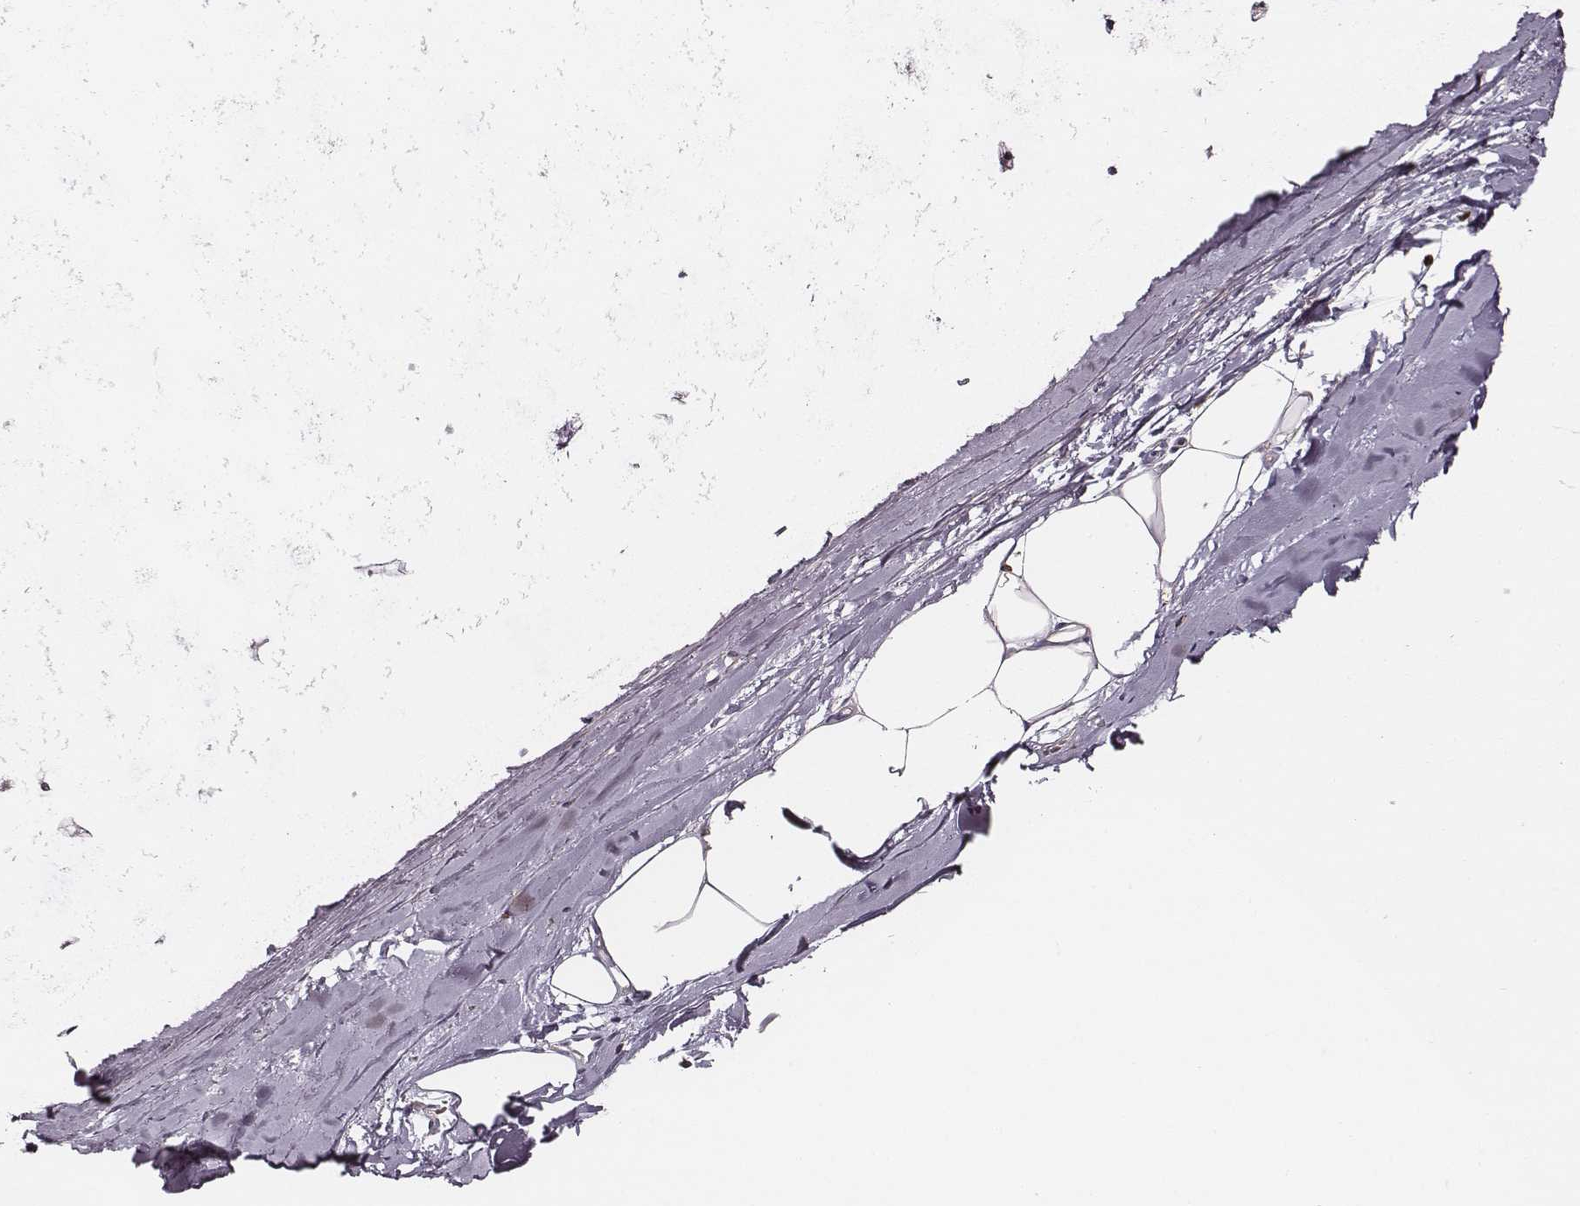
{"staining": {"intensity": "negative", "quantity": "none", "location": "none"}, "tissue": "adipose tissue", "cell_type": "Adipocytes", "image_type": "normal", "snomed": [{"axis": "morphology", "description": "Normal tissue, NOS"}, {"axis": "topography", "description": "Lymph node"}, {"axis": "topography", "description": "Bronchus"}], "caption": "Immunohistochemistry (IHC) image of unremarkable adipose tissue: adipose tissue stained with DAB (3,3'-diaminobenzidine) demonstrates no significant protein positivity in adipocytes. (Stains: DAB IHC with hematoxylin counter stain, Microscopy: brightfield microscopy at high magnification).", "gene": "ZYX", "patient": {"sex": "female", "age": 70}}